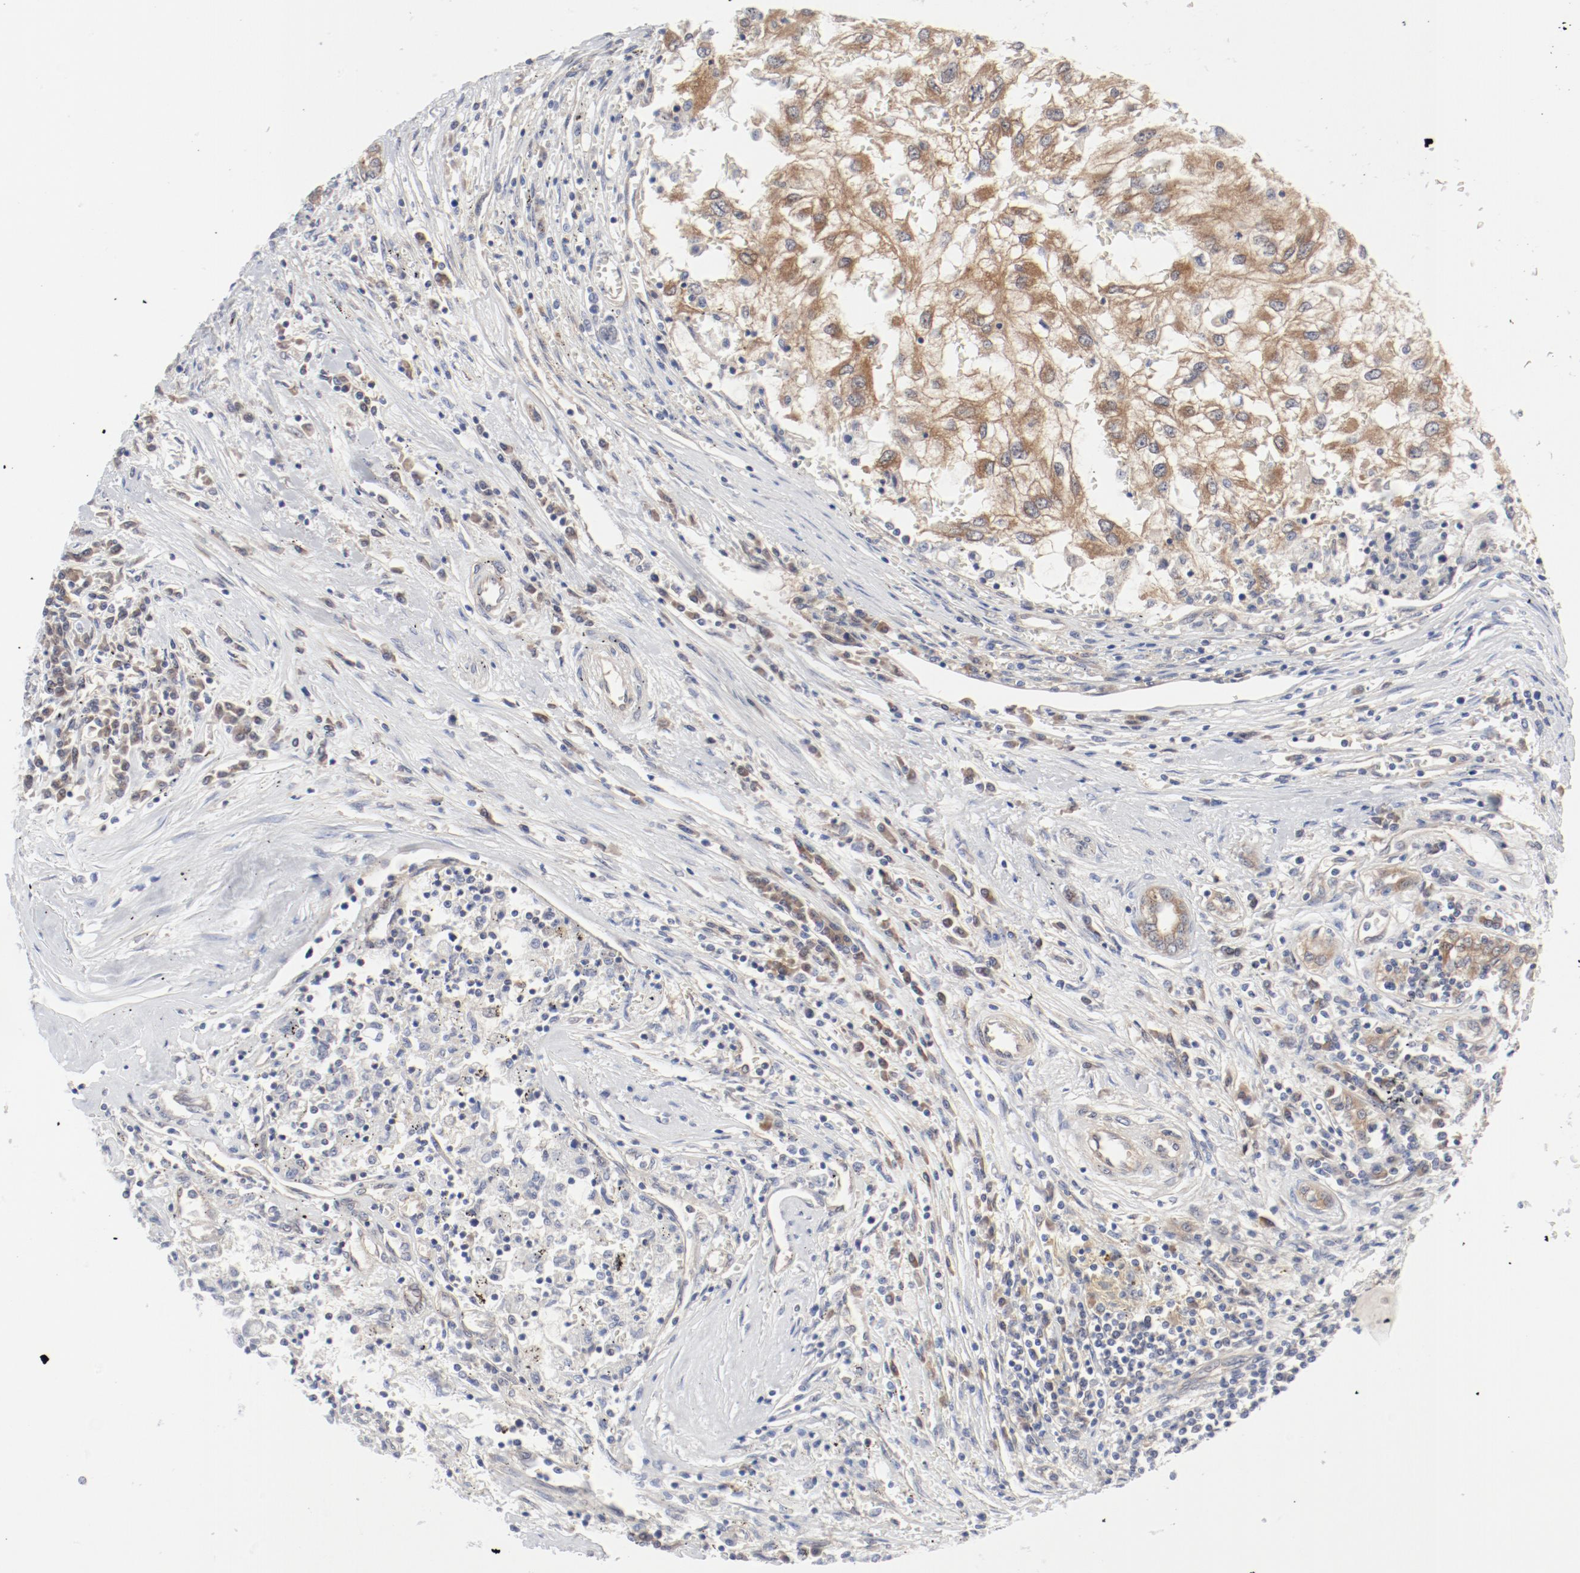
{"staining": {"intensity": "moderate", "quantity": ">75%", "location": "cytoplasmic/membranous"}, "tissue": "renal cancer", "cell_type": "Tumor cells", "image_type": "cancer", "snomed": [{"axis": "morphology", "description": "Normal tissue, NOS"}, {"axis": "morphology", "description": "Adenocarcinoma, NOS"}, {"axis": "topography", "description": "Kidney"}], "caption": "Moderate cytoplasmic/membranous positivity is appreciated in approximately >75% of tumor cells in adenocarcinoma (renal).", "gene": "BAD", "patient": {"sex": "male", "age": 71}}